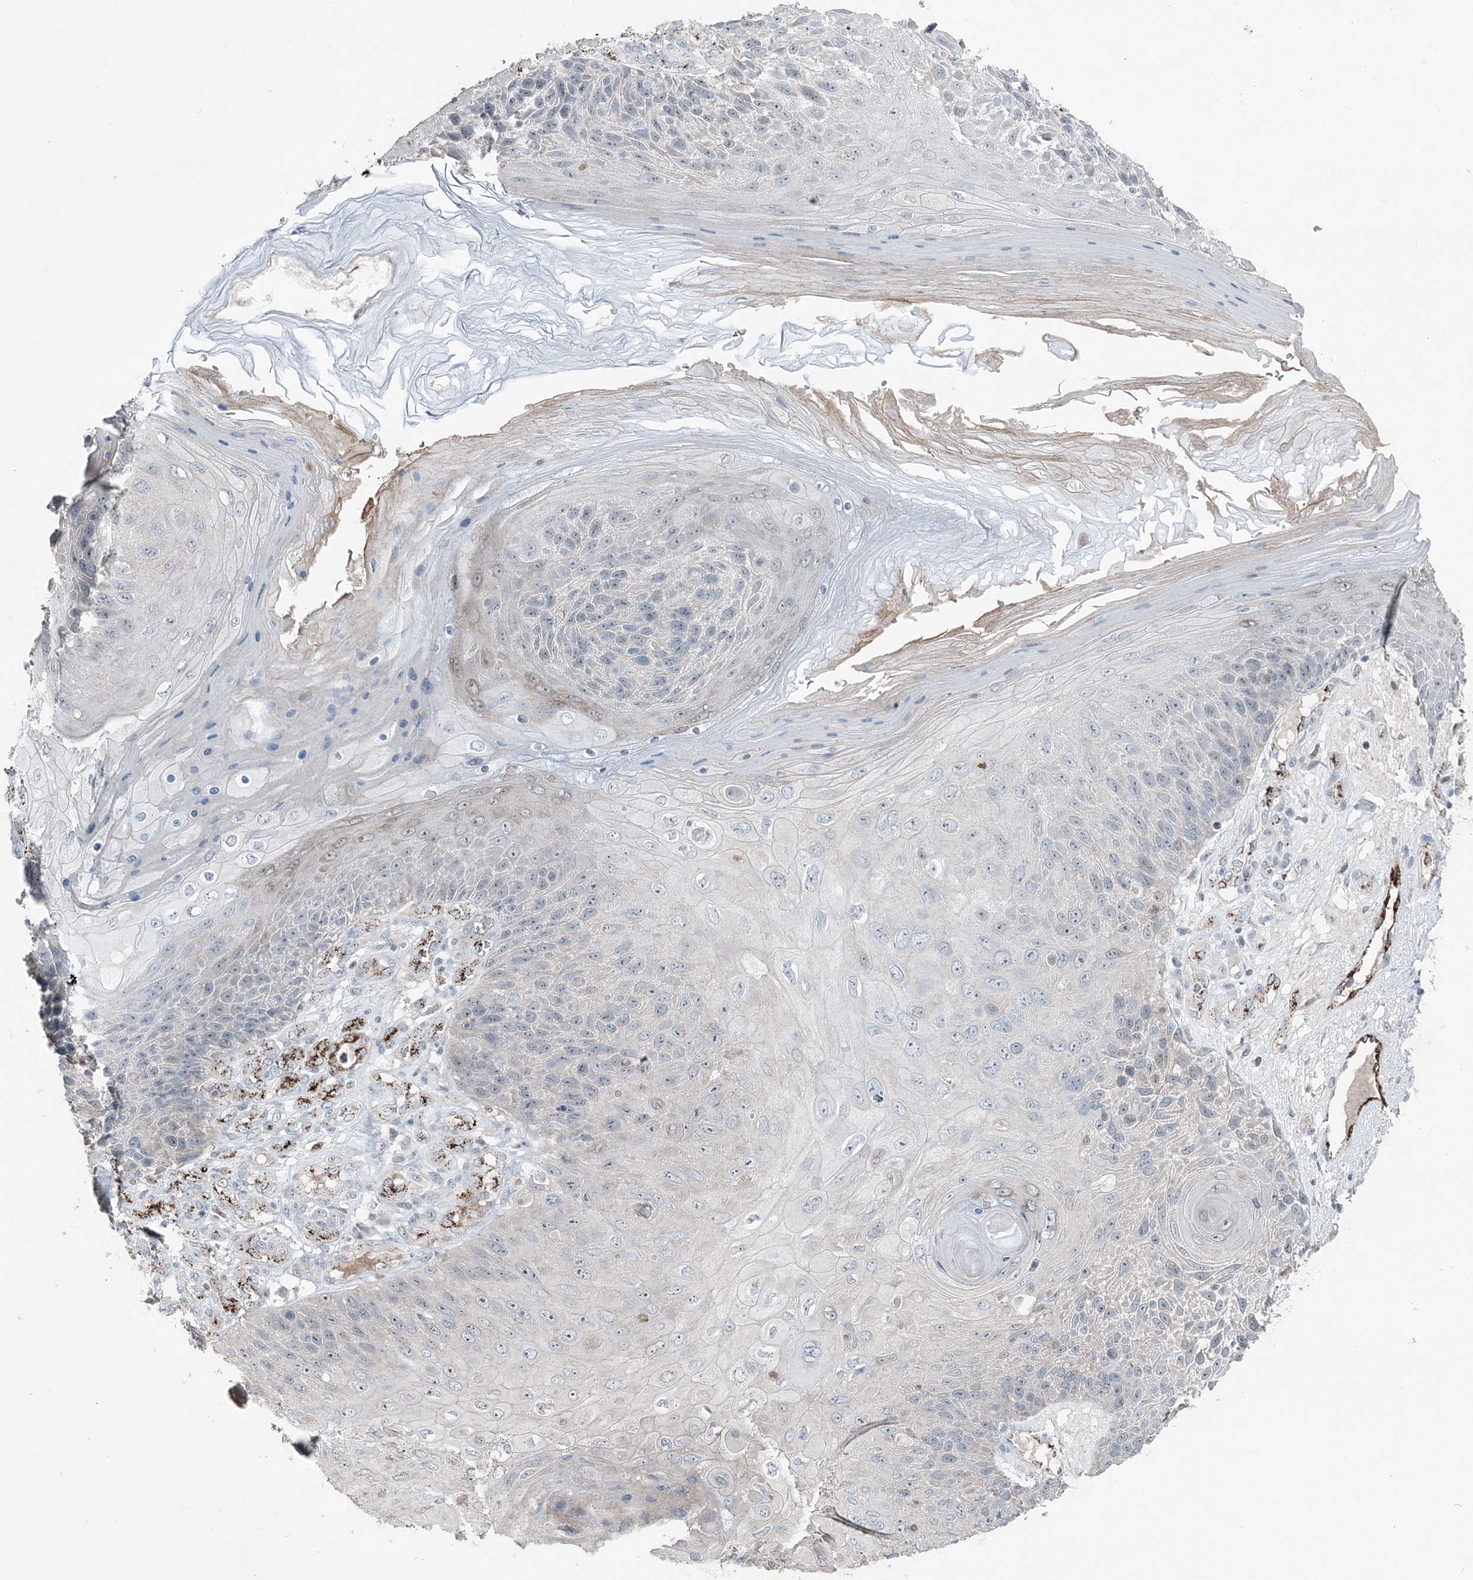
{"staining": {"intensity": "negative", "quantity": "none", "location": "none"}, "tissue": "skin cancer", "cell_type": "Tumor cells", "image_type": "cancer", "snomed": [{"axis": "morphology", "description": "Squamous cell carcinoma, NOS"}, {"axis": "topography", "description": "Skin"}], "caption": "This histopathology image is of skin cancer (squamous cell carcinoma) stained with immunohistochemistry (IHC) to label a protein in brown with the nuclei are counter-stained blue. There is no expression in tumor cells.", "gene": "ELOVL7", "patient": {"sex": "female", "age": 88}}